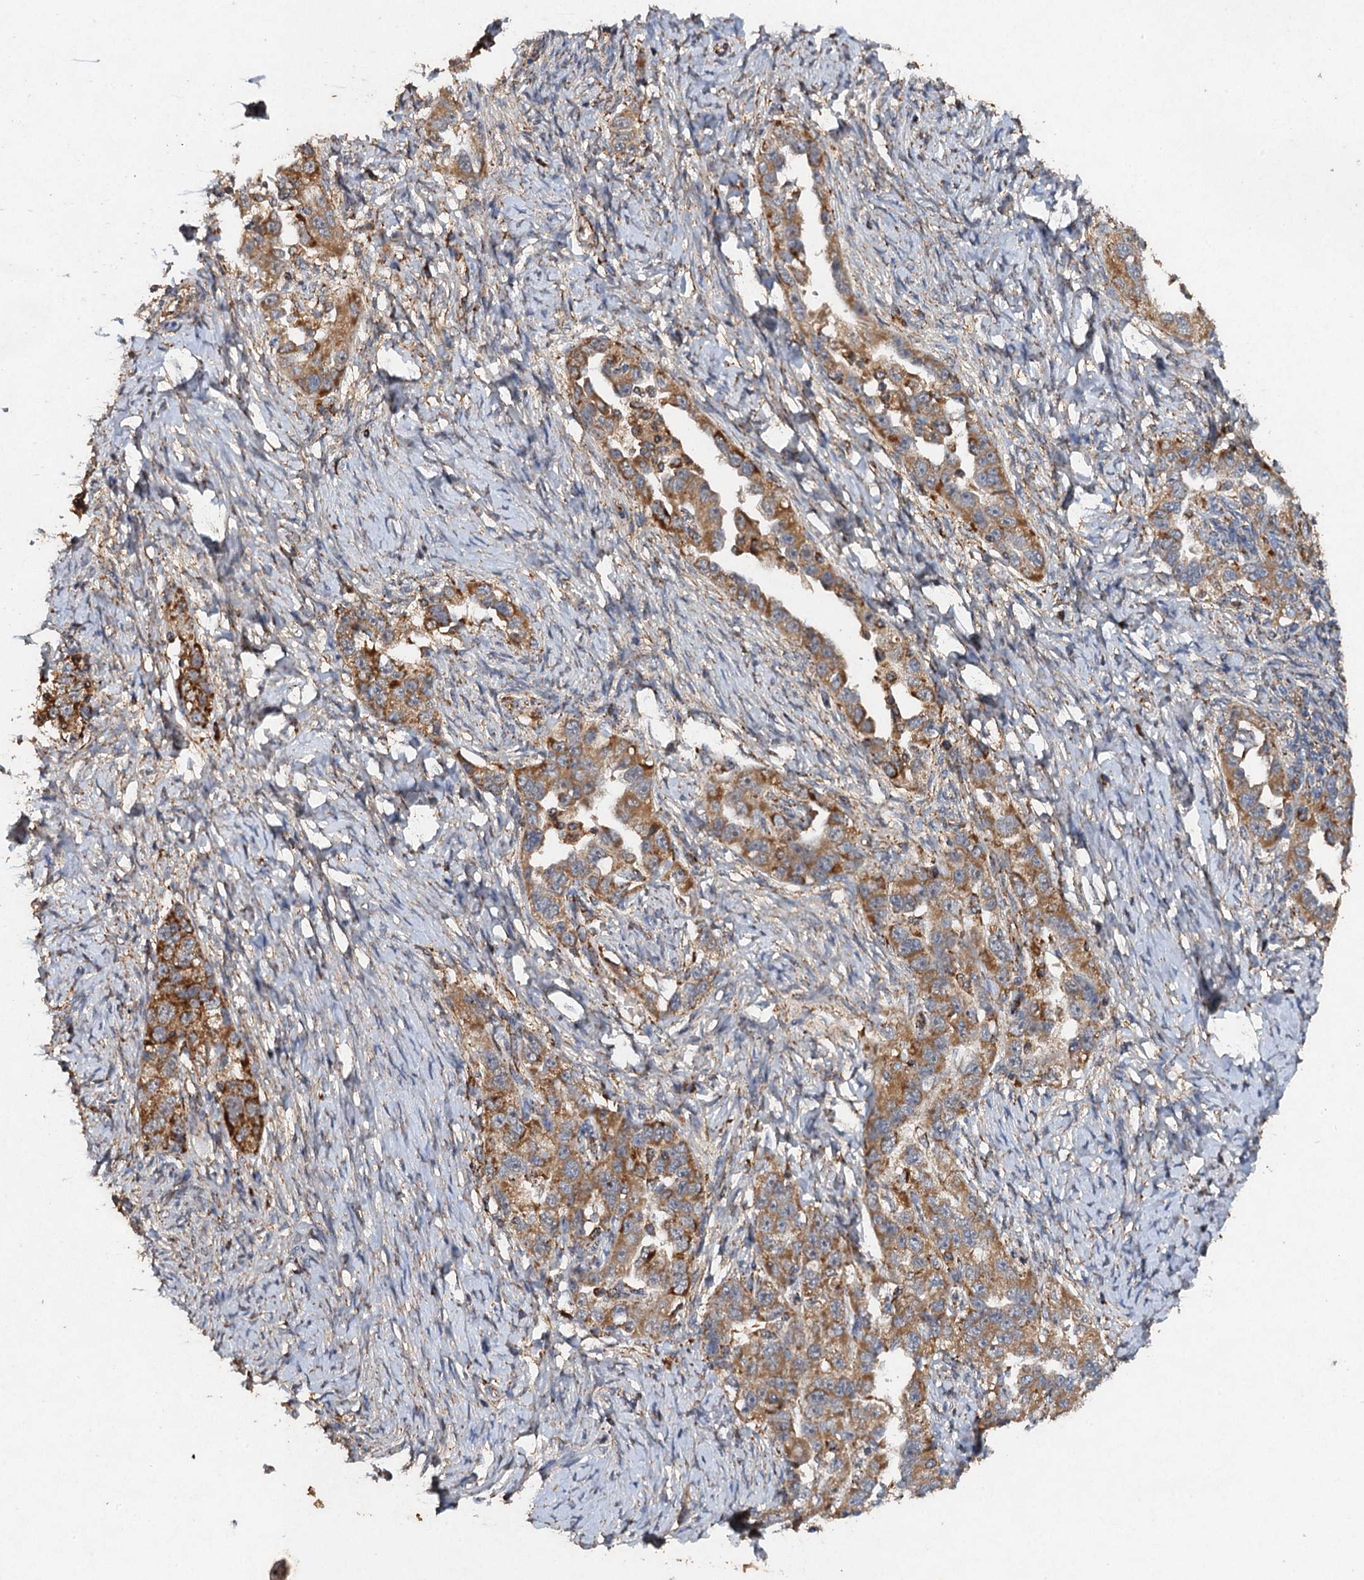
{"staining": {"intensity": "moderate", "quantity": ">75%", "location": "cytoplasmic/membranous"}, "tissue": "ovarian cancer", "cell_type": "Tumor cells", "image_type": "cancer", "snomed": [{"axis": "morphology", "description": "Carcinoma, NOS"}, {"axis": "morphology", "description": "Cystadenocarcinoma, serous, NOS"}, {"axis": "topography", "description": "Ovary"}], "caption": "An IHC histopathology image of tumor tissue is shown. Protein staining in brown highlights moderate cytoplasmic/membranous positivity in ovarian carcinoma within tumor cells.", "gene": "NDUFA13", "patient": {"sex": "female", "age": 69}}